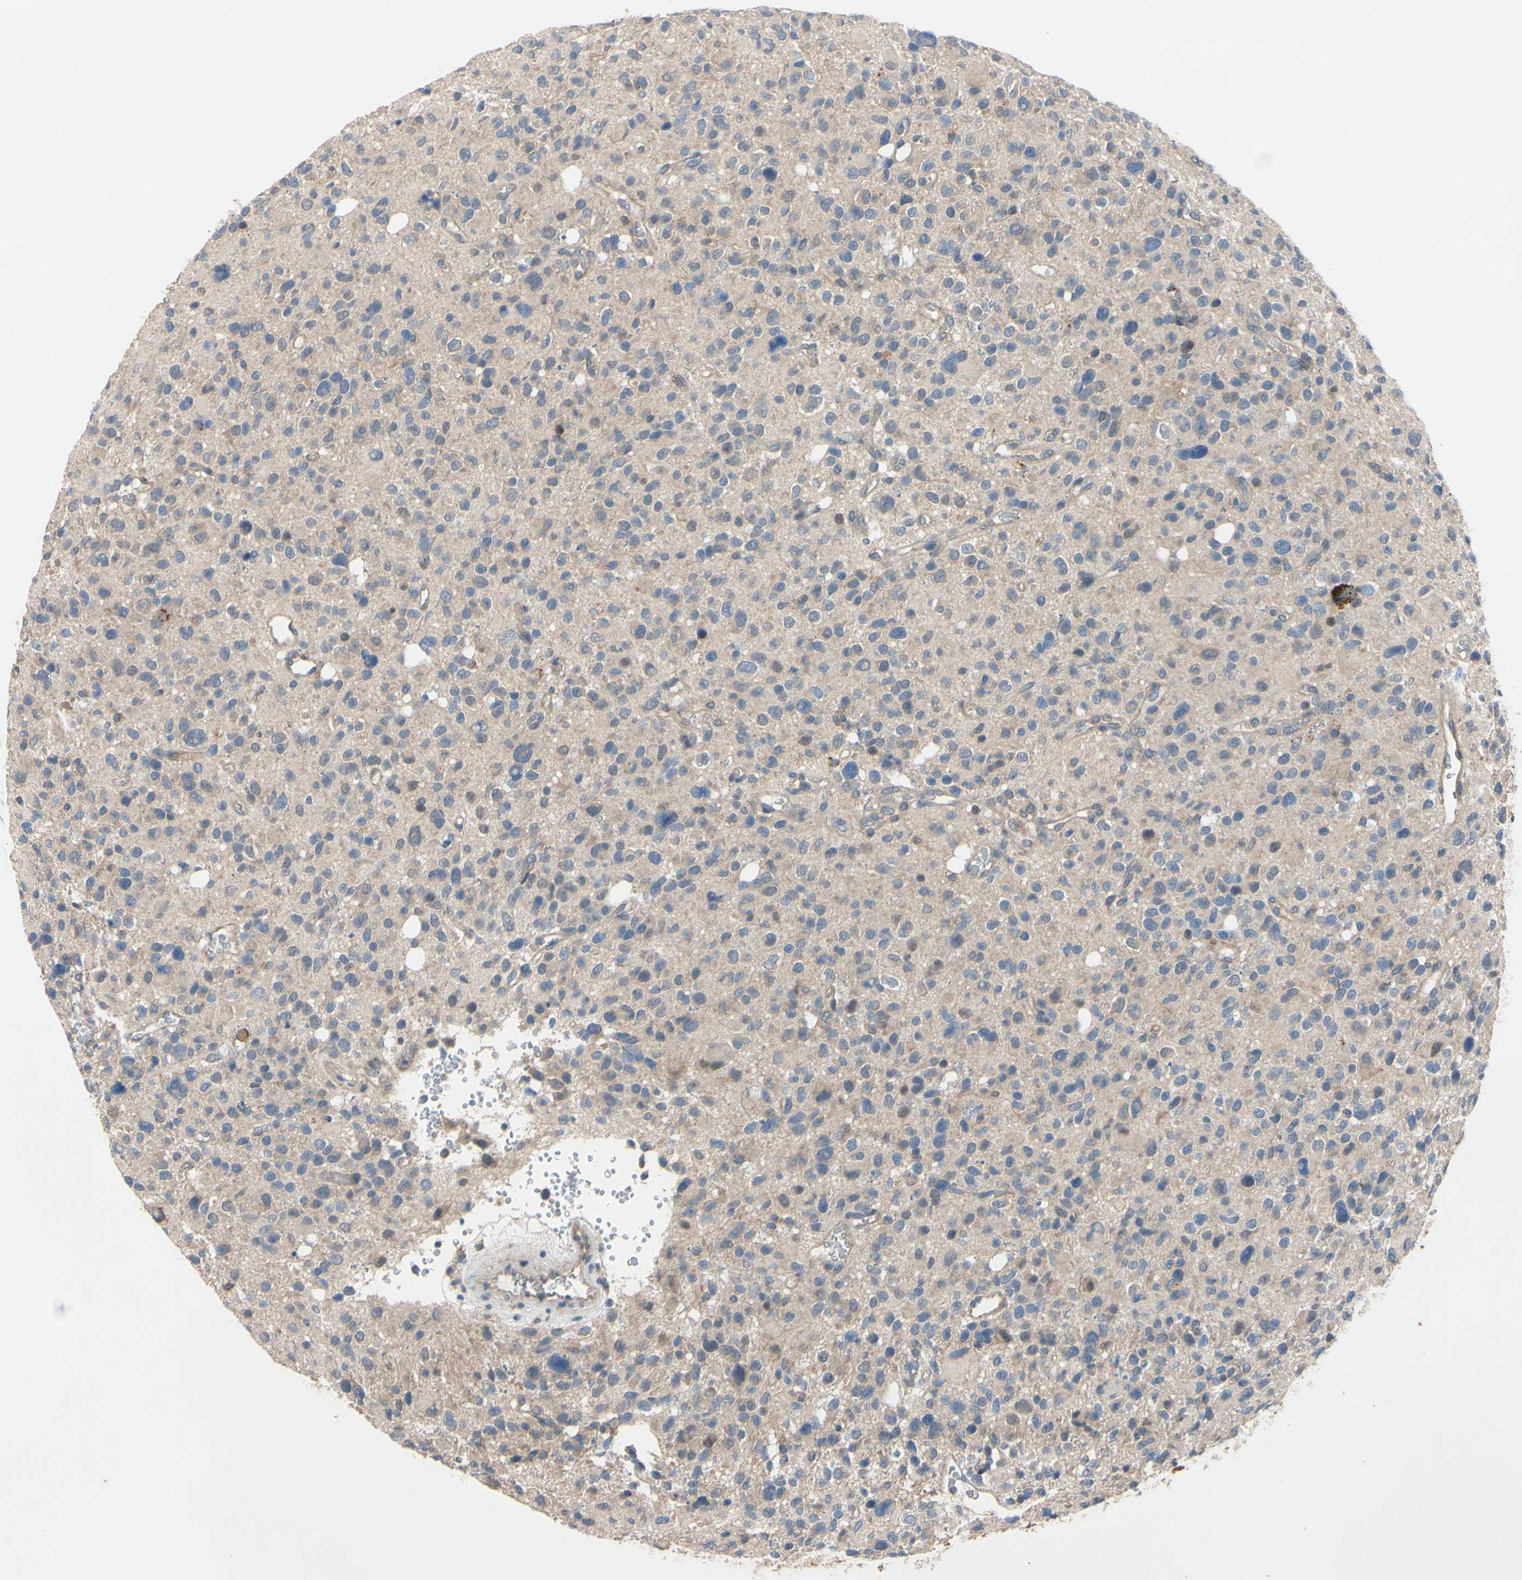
{"staining": {"intensity": "weak", "quantity": "<25%", "location": "cytoplasmic/membranous"}, "tissue": "glioma", "cell_type": "Tumor cells", "image_type": "cancer", "snomed": [{"axis": "morphology", "description": "Glioma, malignant, High grade"}, {"axis": "topography", "description": "Brain"}], "caption": "The micrograph displays no significant expression in tumor cells of glioma.", "gene": "HILPDA", "patient": {"sex": "male", "age": 48}}